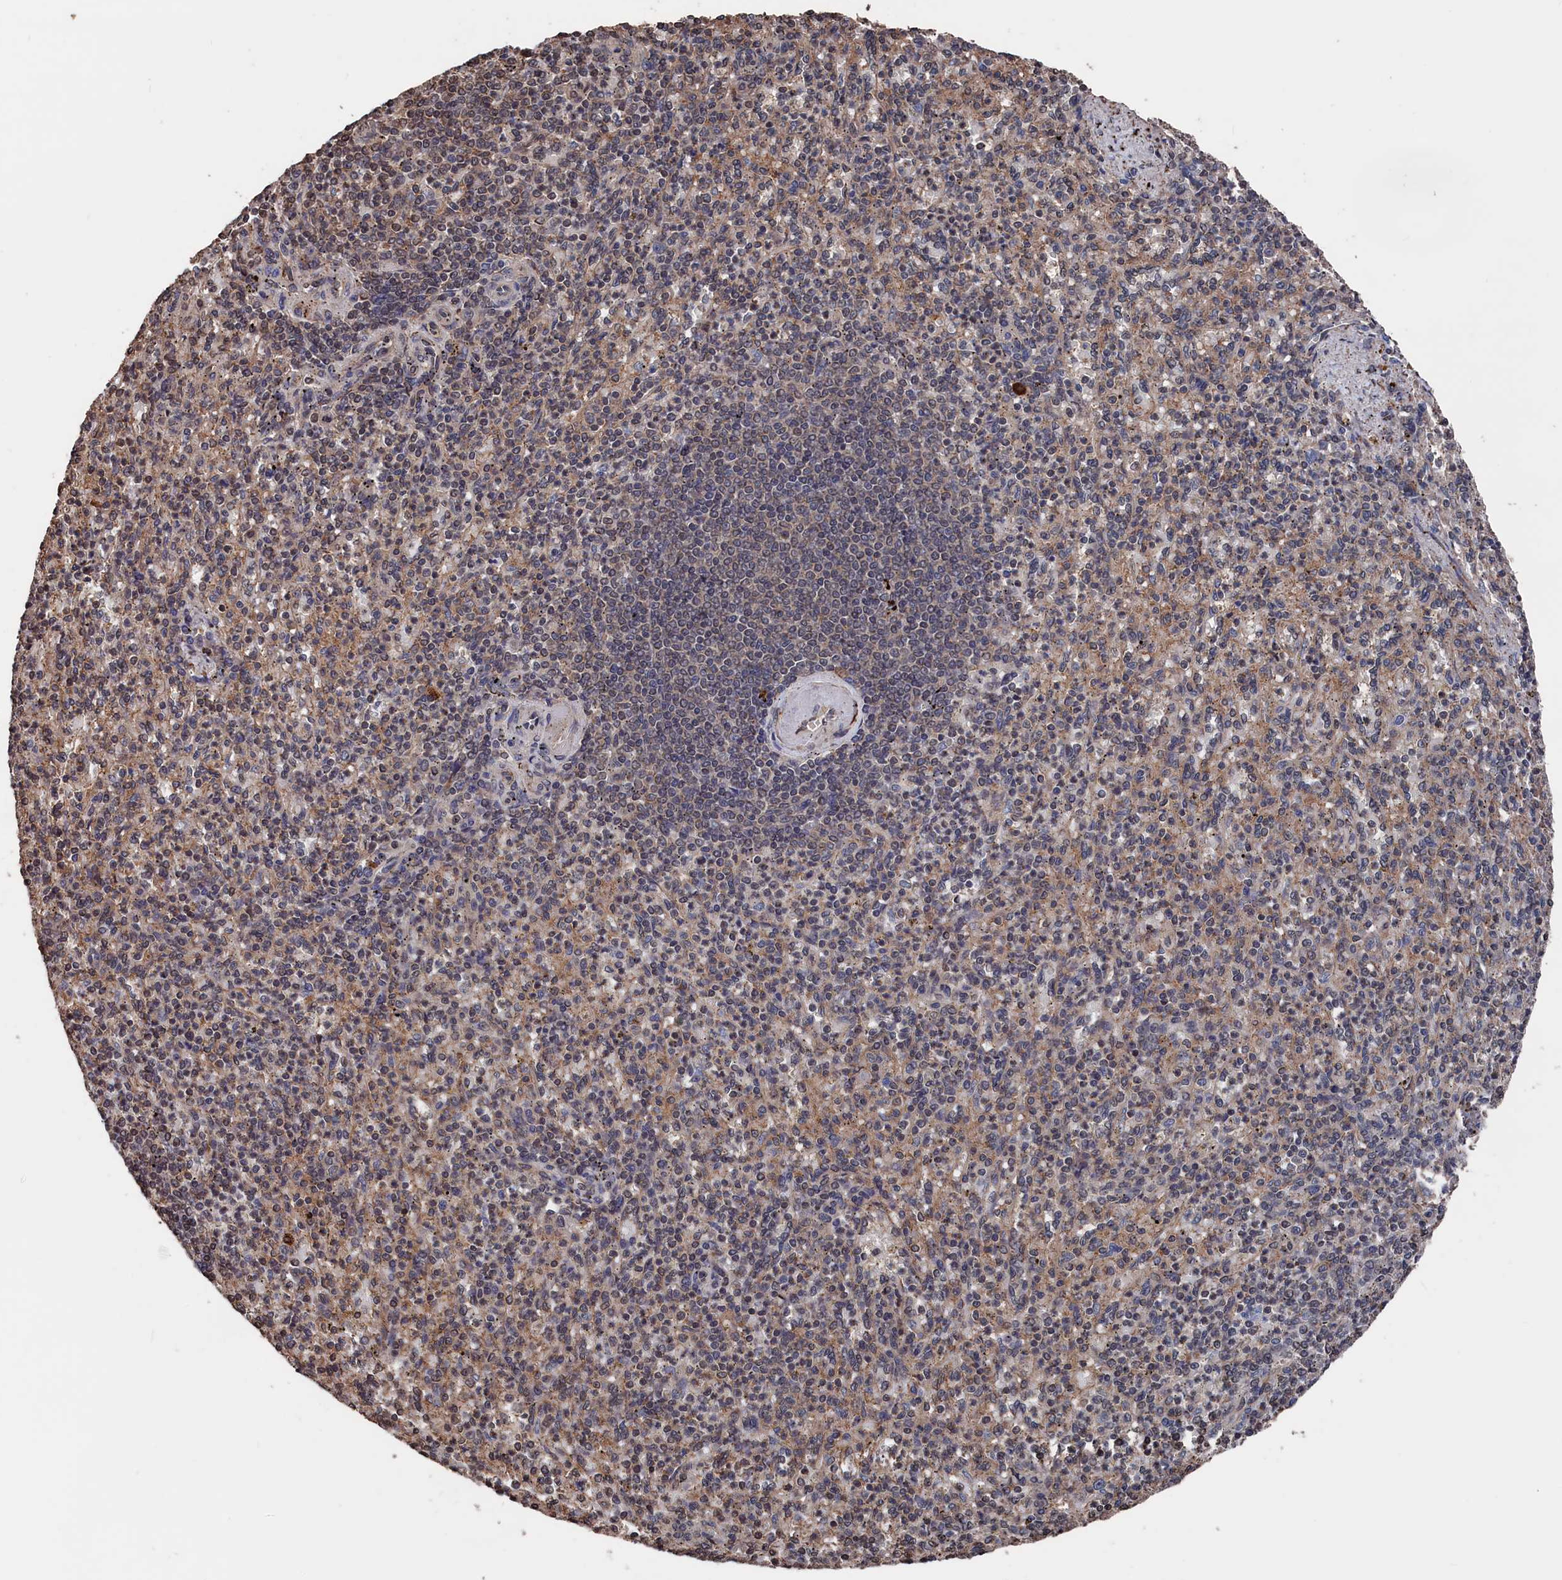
{"staining": {"intensity": "weak", "quantity": "<25%", "location": "nuclear"}, "tissue": "spleen", "cell_type": "Cells in red pulp", "image_type": "normal", "snomed": [{"axis": "morphology", "description": "Normal tissue, NOS"}, {"axis": "topography", "description": "Spleen"}], "caption": "The photomicrograph displays no significant staining in cells in red pulp of spleen.", "gene": "PDE12", "patient": {"sex": "female", "age": 74}}